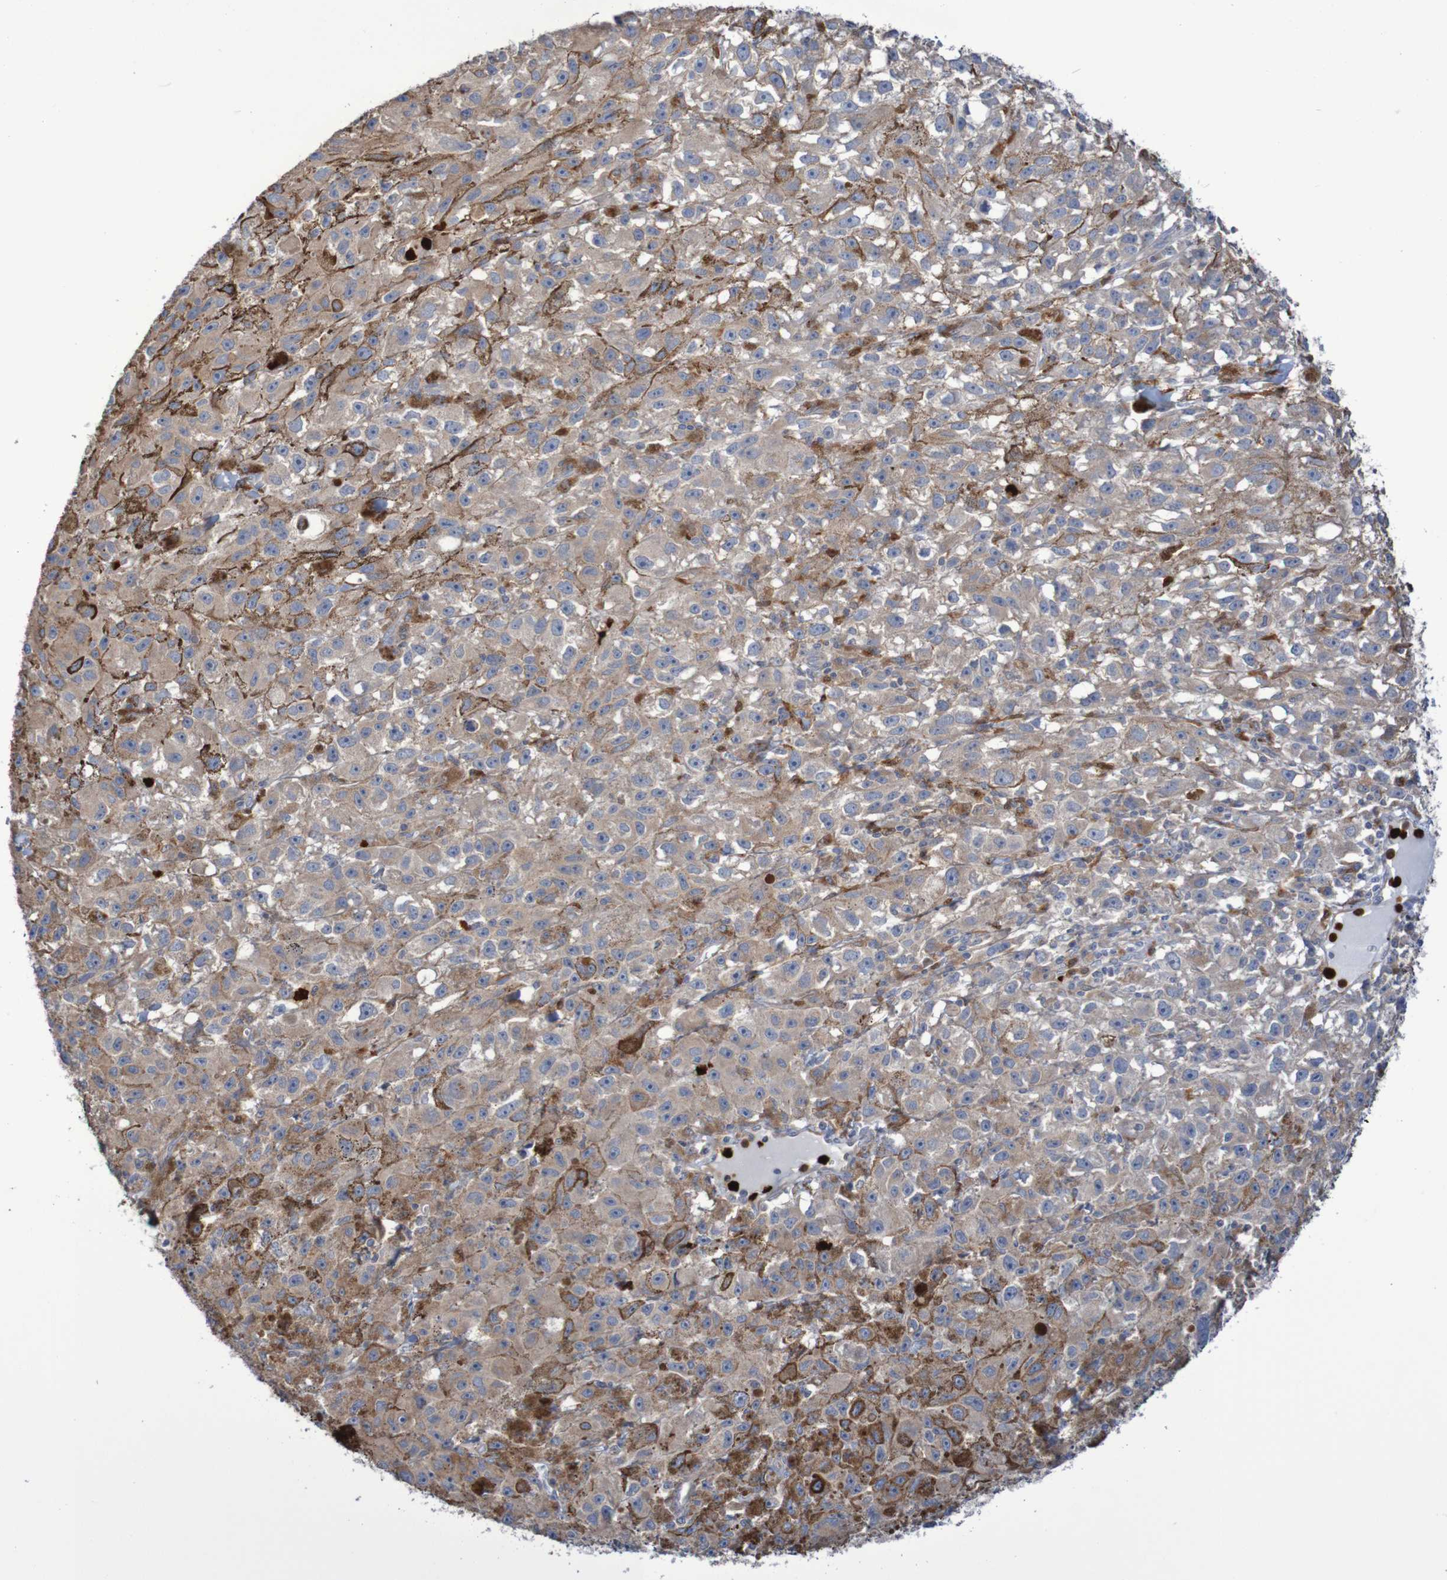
{"staining": {"intensity": "weak", "quantity": ">75%", "location": "cytoplasmic/membranous"}, "tissue": "melanoma", "cell_type": "Tumor cells", "image_type": "cancer", "snomed": [{"axis": "morphology", "description": "Malignant melanoma, NOS"}, {"axis": "topography", "description": "Skin"}], "caption": "High-power microscopy captured an immunohistochemistry histopathology image of malignant melanoma, revealing weak cytoplasmic/membranous expression in about >75% of tumor cells. The staining was performed using DAB, with brown indicating positive protein expression. Nuclei are stained blue with hematoxylin.", "gene": "PARP4", "patient": {"sex": "female", "age": 104}}